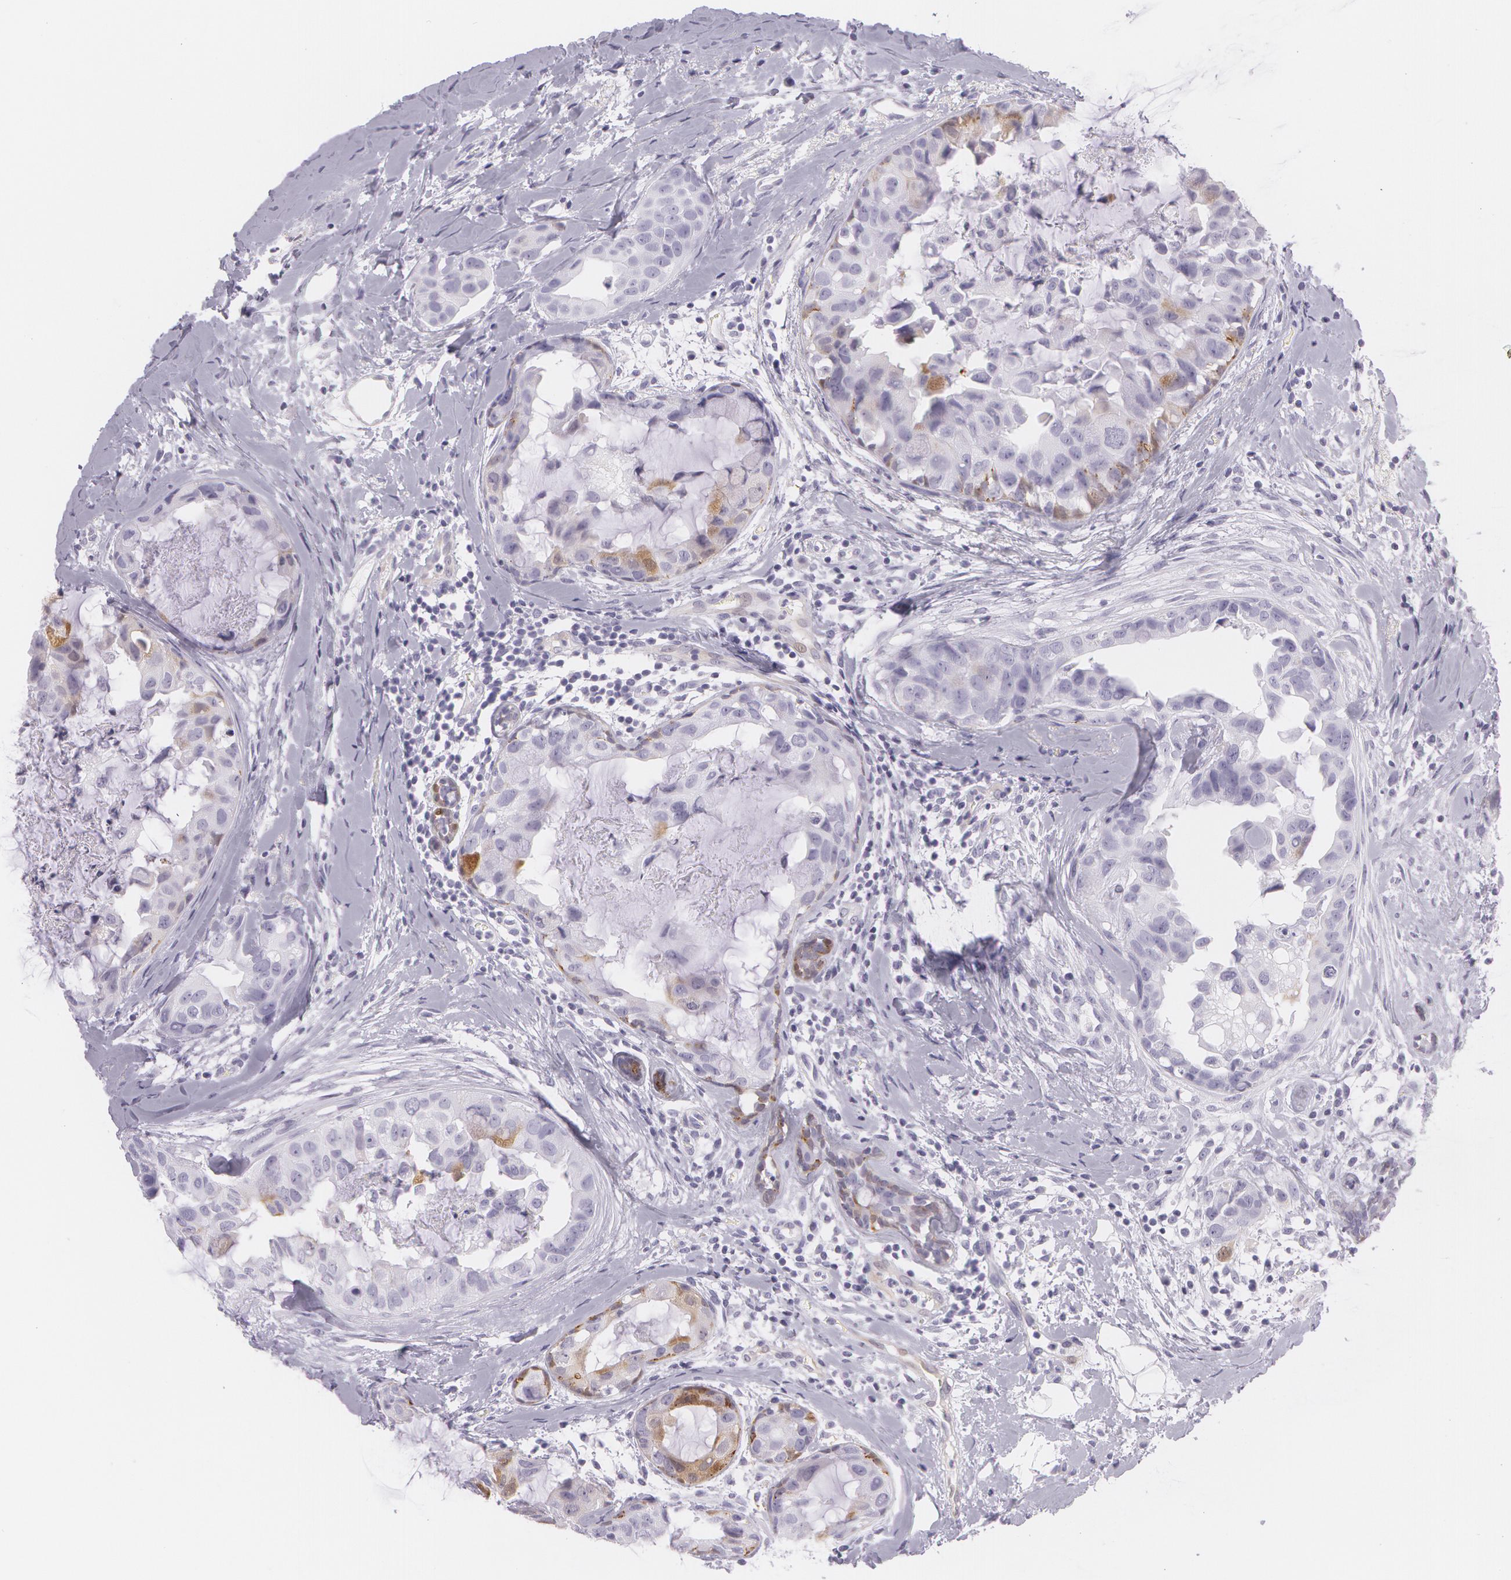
{"staining": {"intensity": "weak", "quantity": "<25%", "location": "cytoplasmic/membranous"}, "tissue": "breast cancer", "cell_type": "Tumor cells", "image_type": "cancer", "snomed": [{"axis": "morphology", "description": "Duct carcinoma"}, {"axis": "topography", "description": "Breast"}], "caption": "Immunohistochemistry image of human breast infiltrating ductal carcinoma stained for a protein (brown), which displays no staining in tumor cells.", "gene": "SNCG", "patient": {"sex": "female", "age": 40}}